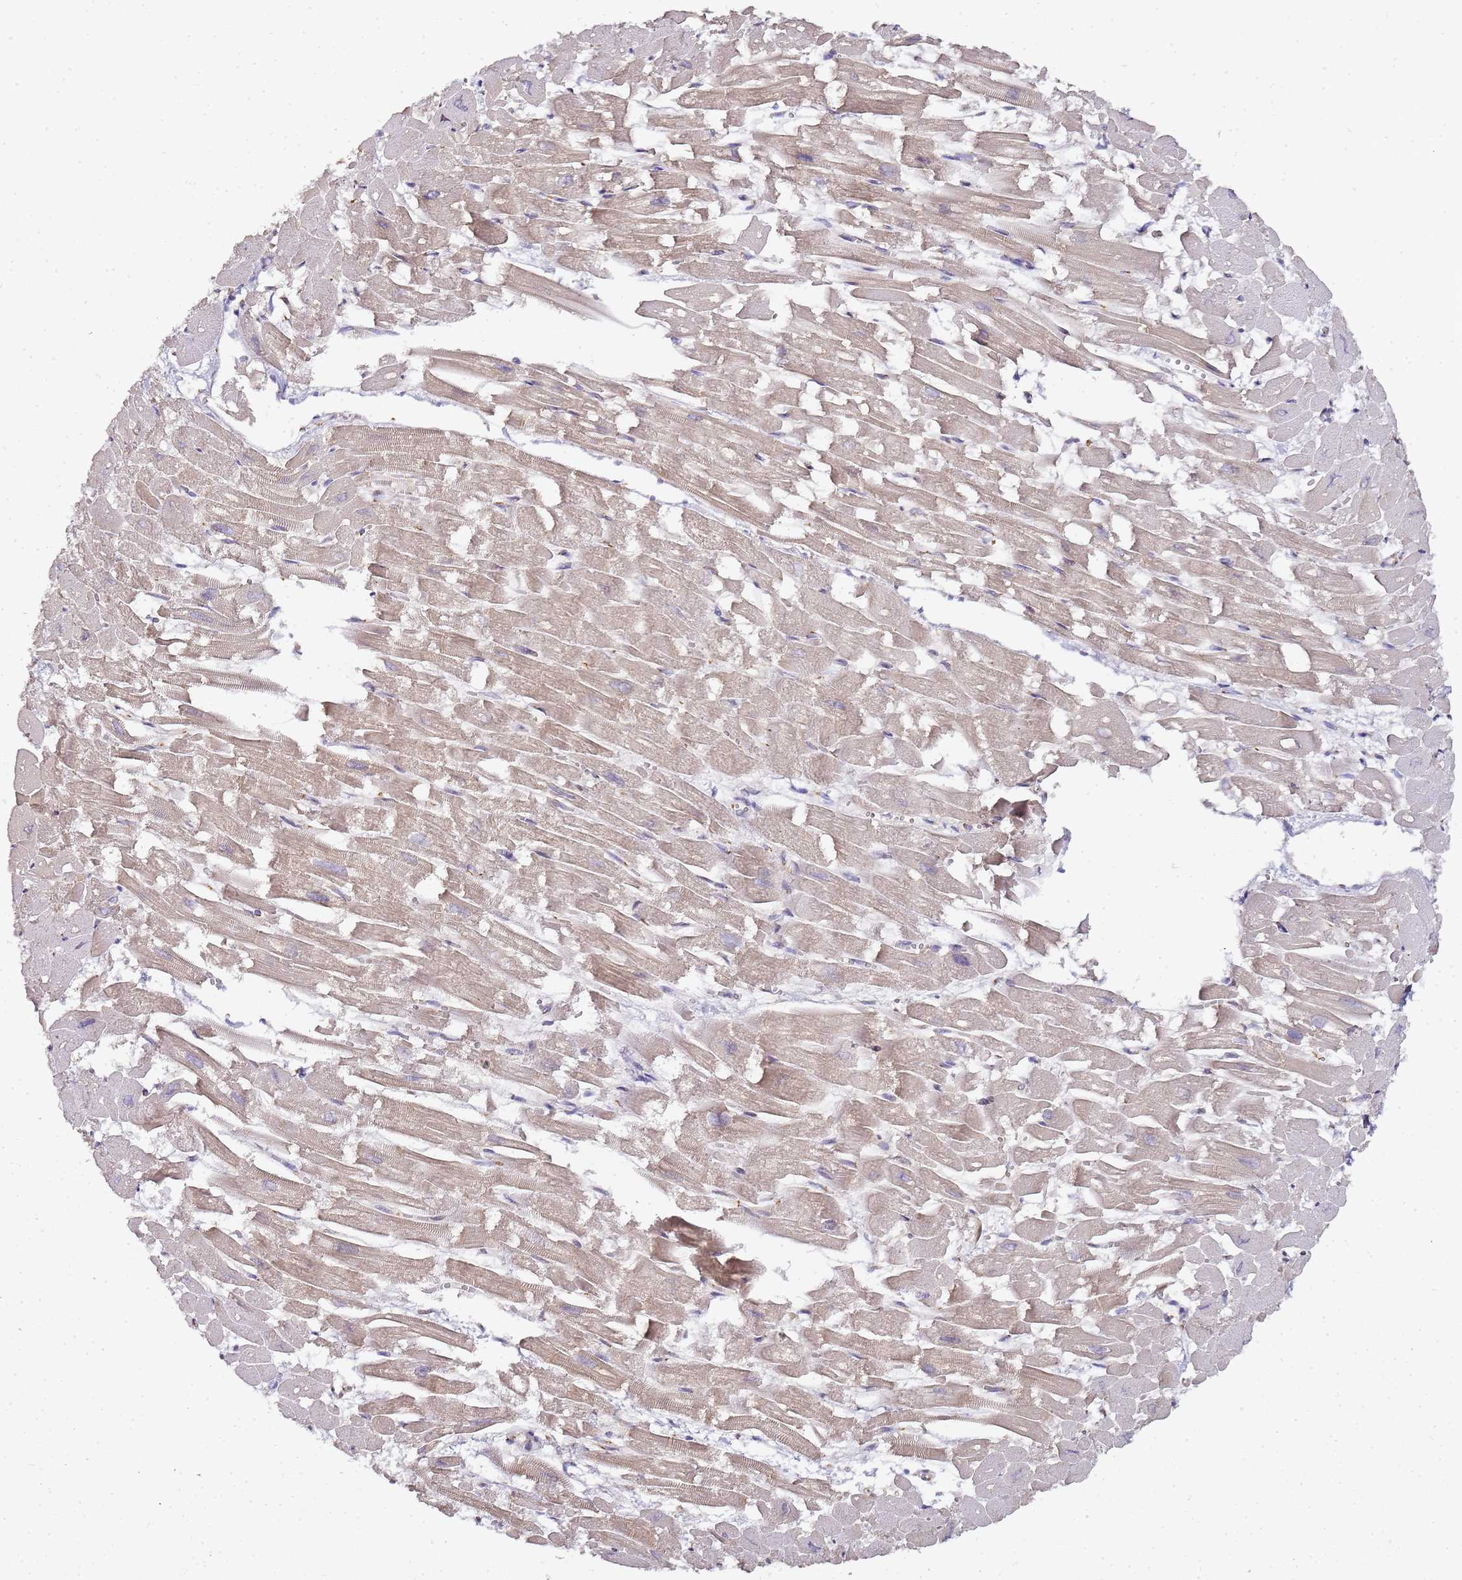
{"staining": {"intensity": "moderate", "quantity": "25%-75%", "location": "cytoplasmic/membranous"}, "tissue": "heart muscle", "cell_type": "Cardiomyocytes", "image_type": "normal", "snomed": [{"axis": "morphology", "description": "Normal tissue, NOS"}, {"axis": "topography", "description": "Heart"}], "caption": "Heart muscle stained with a brown dye reveals moderate cytoplasmic/membranous positive staining in about 25%-75% of cardiomyocytes.", "gene": "MRPL49", "patient": {"sex": "male", "age": 54}}